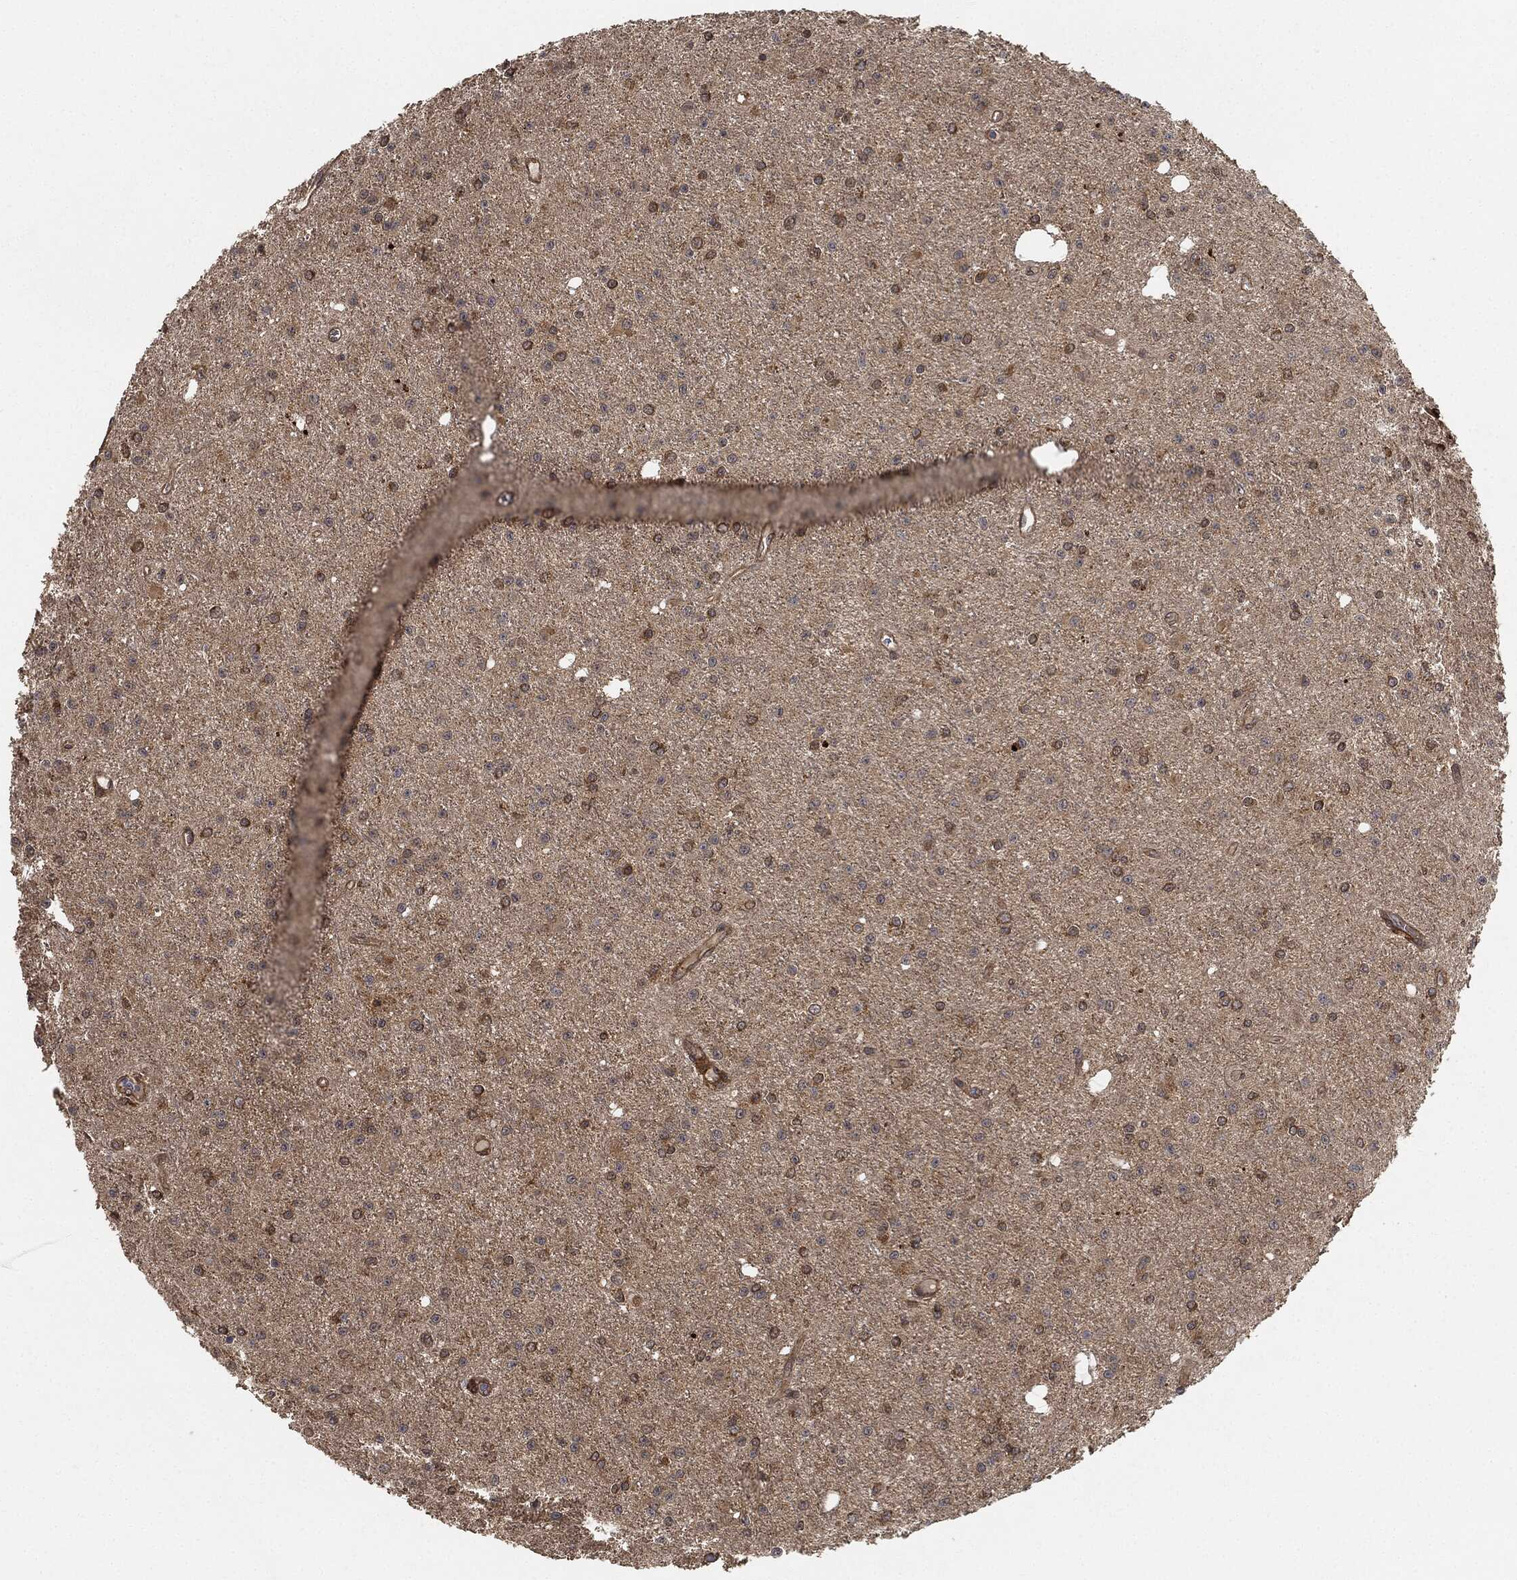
{"staining": {"intensity": "strong", "quantity": "<25%", "location": "cytoplasmic/membranous"}, "tissue": "glioma", "cell_type": "Tumor cells", "image_type": "cancer", "snomed": [{"axis": "morphology", "description": "Glioma, malignant, Low grade"}, {"axis": "topography", "description": "Brain"}], "caption": "Protein expression analysis of human low-grade glioma (malignant) reveals strong cytoplasmic/membranous staining in about <25% of tumor cells.", "gene": "TPT1", "patient": {"sex": "male", "age": 27}}